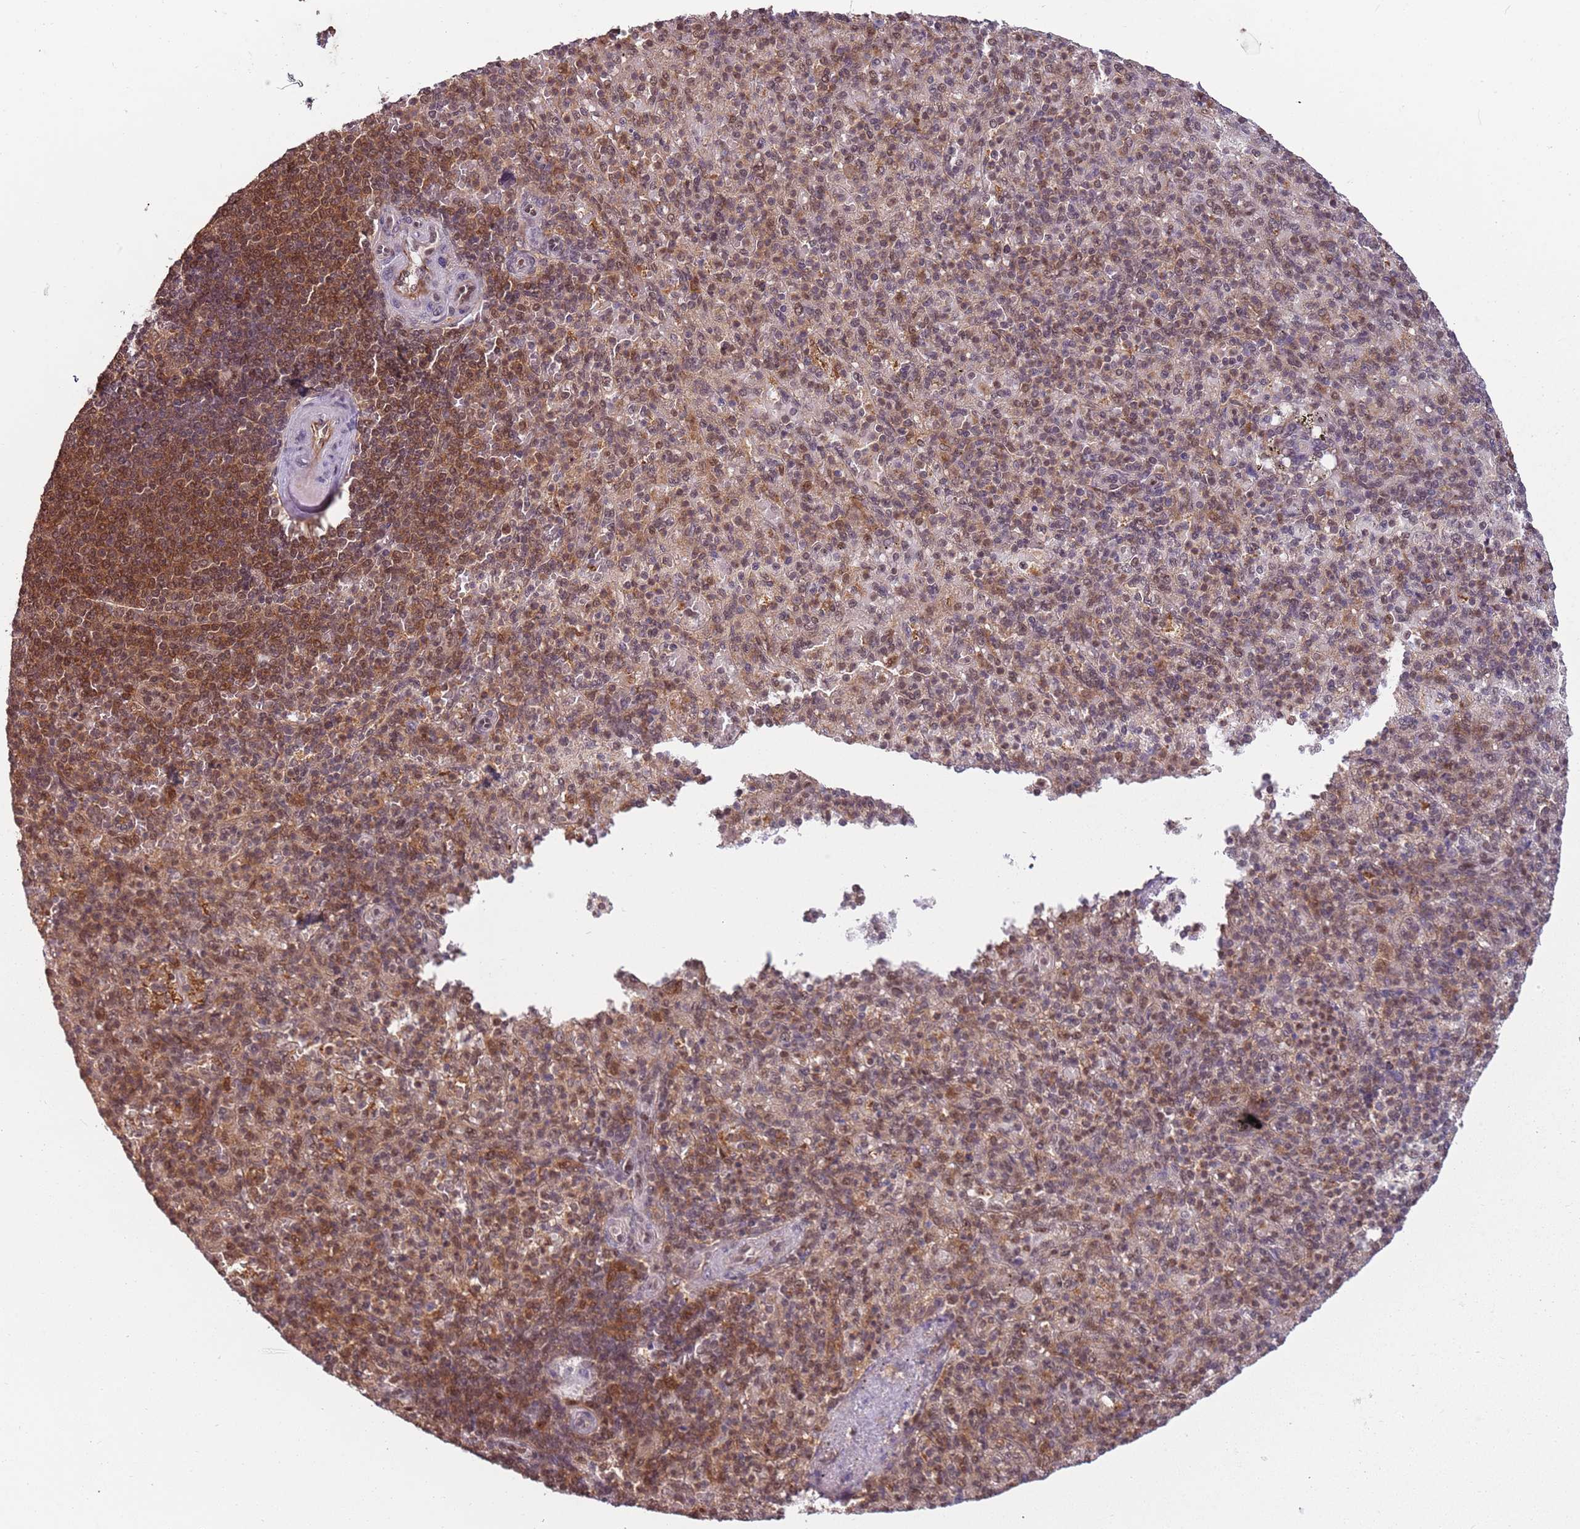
{"staining": {"intensity": "strong", "quantity": "25%-75%", "location": "cytoplasmic/membranous,nuclear"}, "tissue": "spleen", "cell_type": "Cells in red pulp", "image_type": "normal", "snomed": [{"axis": "morphology", "description": "Normal tissue, NOS"}, {"axis": "topography", "description": "Spleen"}], "caption": "Brown immunohistochemical staining in benign human spleen displays strong cytoplasmic/membranous,nuclear staining in about 25%-75% of cells in red pulp. The protein of interest is shown in brown color, while the nuclei are stained blue.", "gene": "PGLS", "patient": {"sex": "female", "age": 74}}